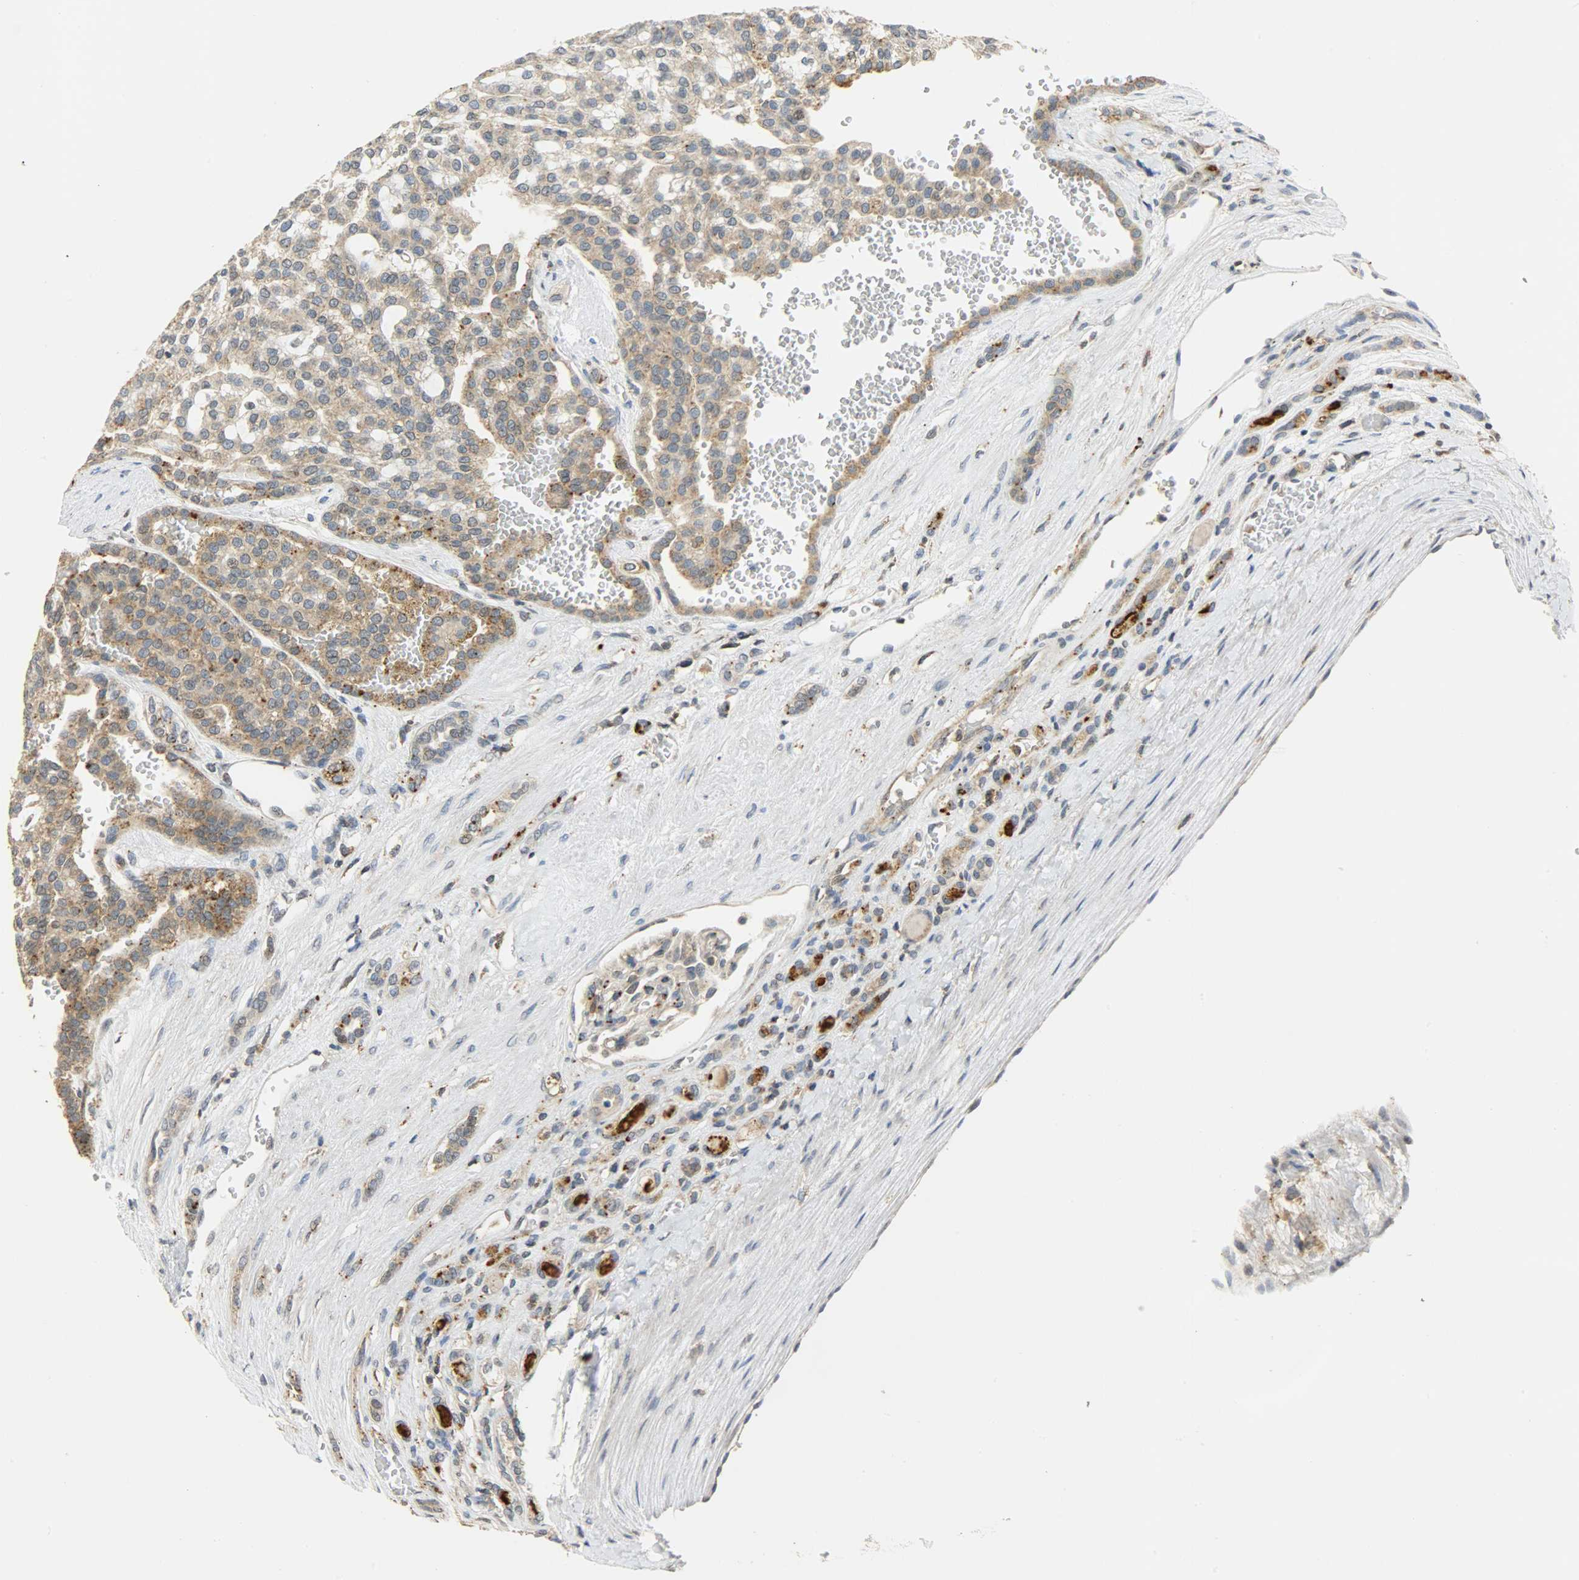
{"staining": {"intensity": "moderate", "quantity": ">75%", "location": "cytoplasmic/membranous"}, "tissue": "renal cancer", "cell_type": "Tumor cells", "image_type": "cancer", "snomed": [{"axis": "morphology", "description": "Adenocarcinoma, NOS"}, {"axis": "topography", "description": "Kidney"}], "caption": "Immunohistochemical staining of adenocarcinoma (renal) displays medium levels of moderate cytoplasmic/membranous staining in approximately >75% of tumor cells.", "gene": "GIT2", "patient": {"sex": "male", "age": 63}}